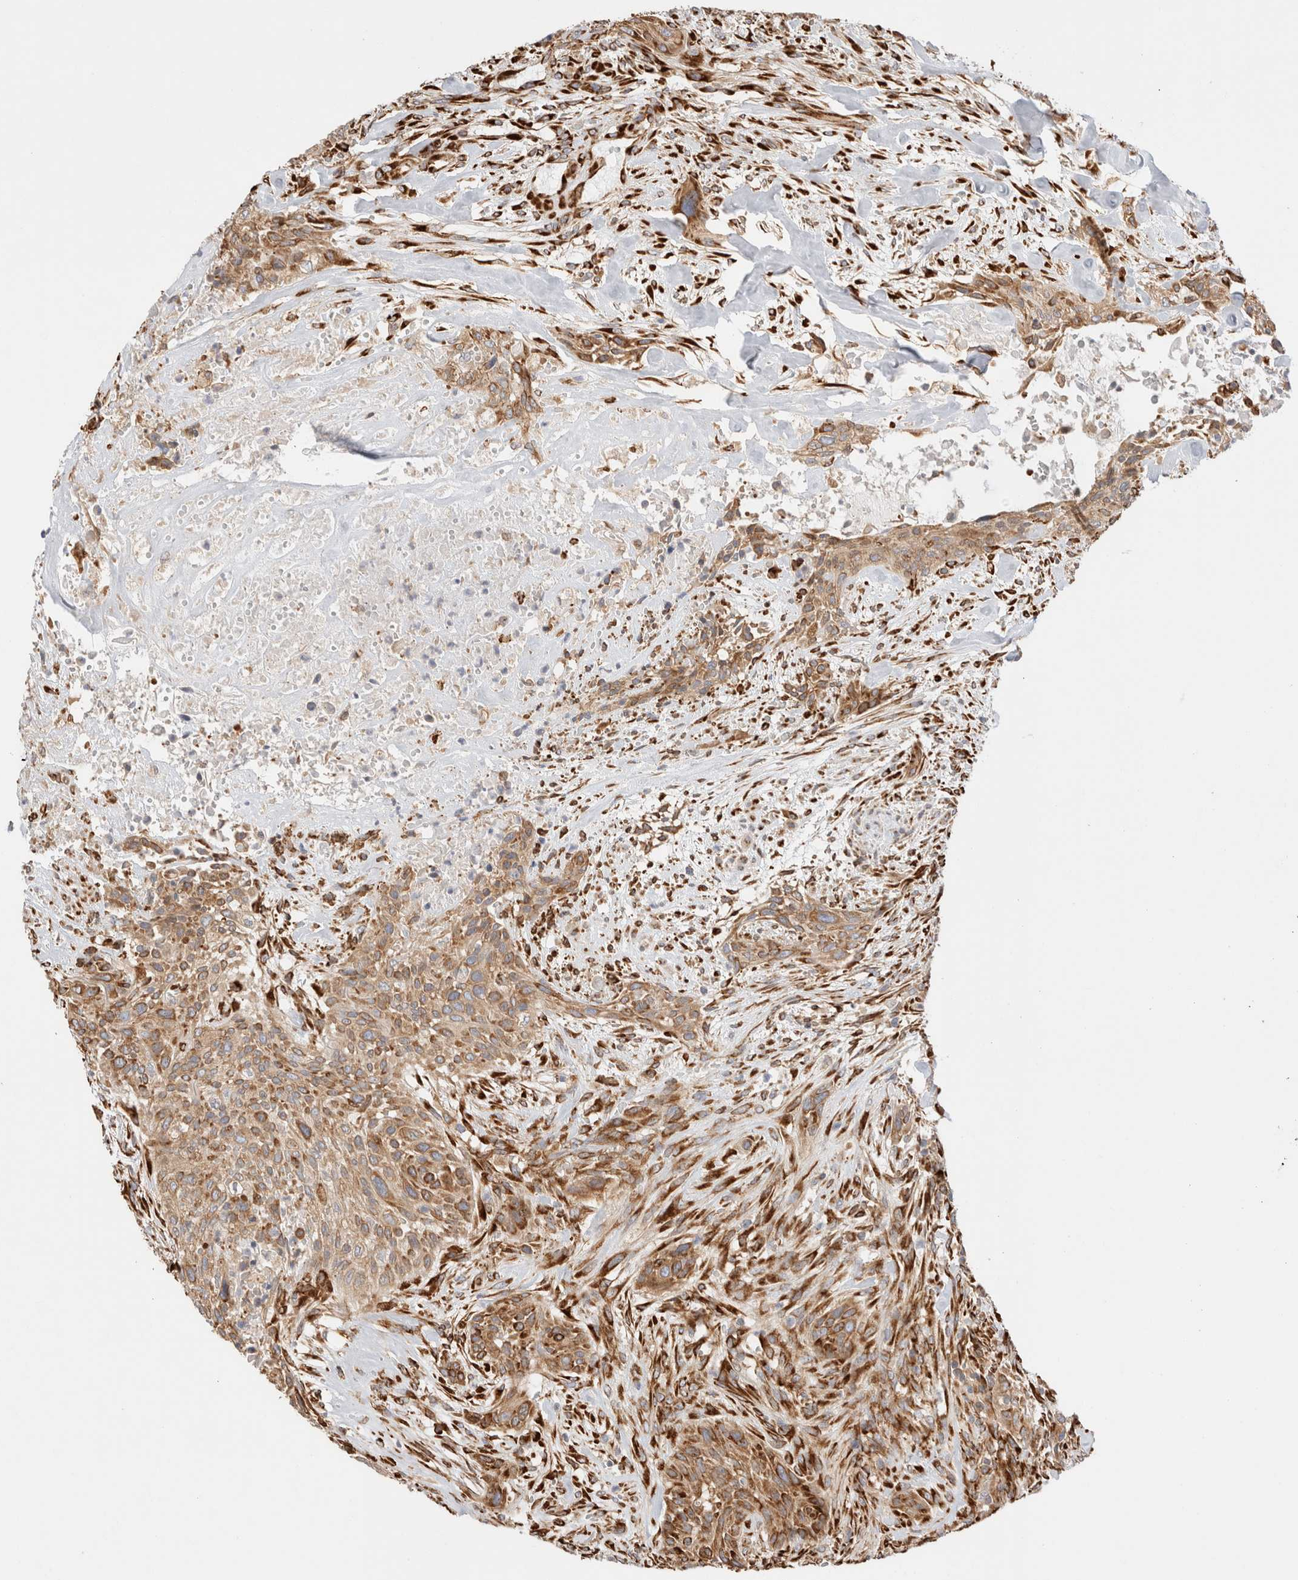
{"staining": {"intensity": "moderate", "quantity": ">75%", "location": "cytoplasmic/membranous"}, "tissue": "urothelial cancer", "cell_type": "Tumor cells", "image_type": "cancer", "snomed": [{"axis": "morphology", "description": "Urothelial carcinoma, High grade"}, {"axis": "topography", "description": "Urinary bladder"}], "caption": "This is a micrograph of immunohistochemistry (IHC) staining of high-grade urothelial carcinoma, which shows moderate staining in the cytoplasmic/membranous of tumor cells.", "gene": "ZC2HC1A", "patient": {"sex": "male", "age": 35}}